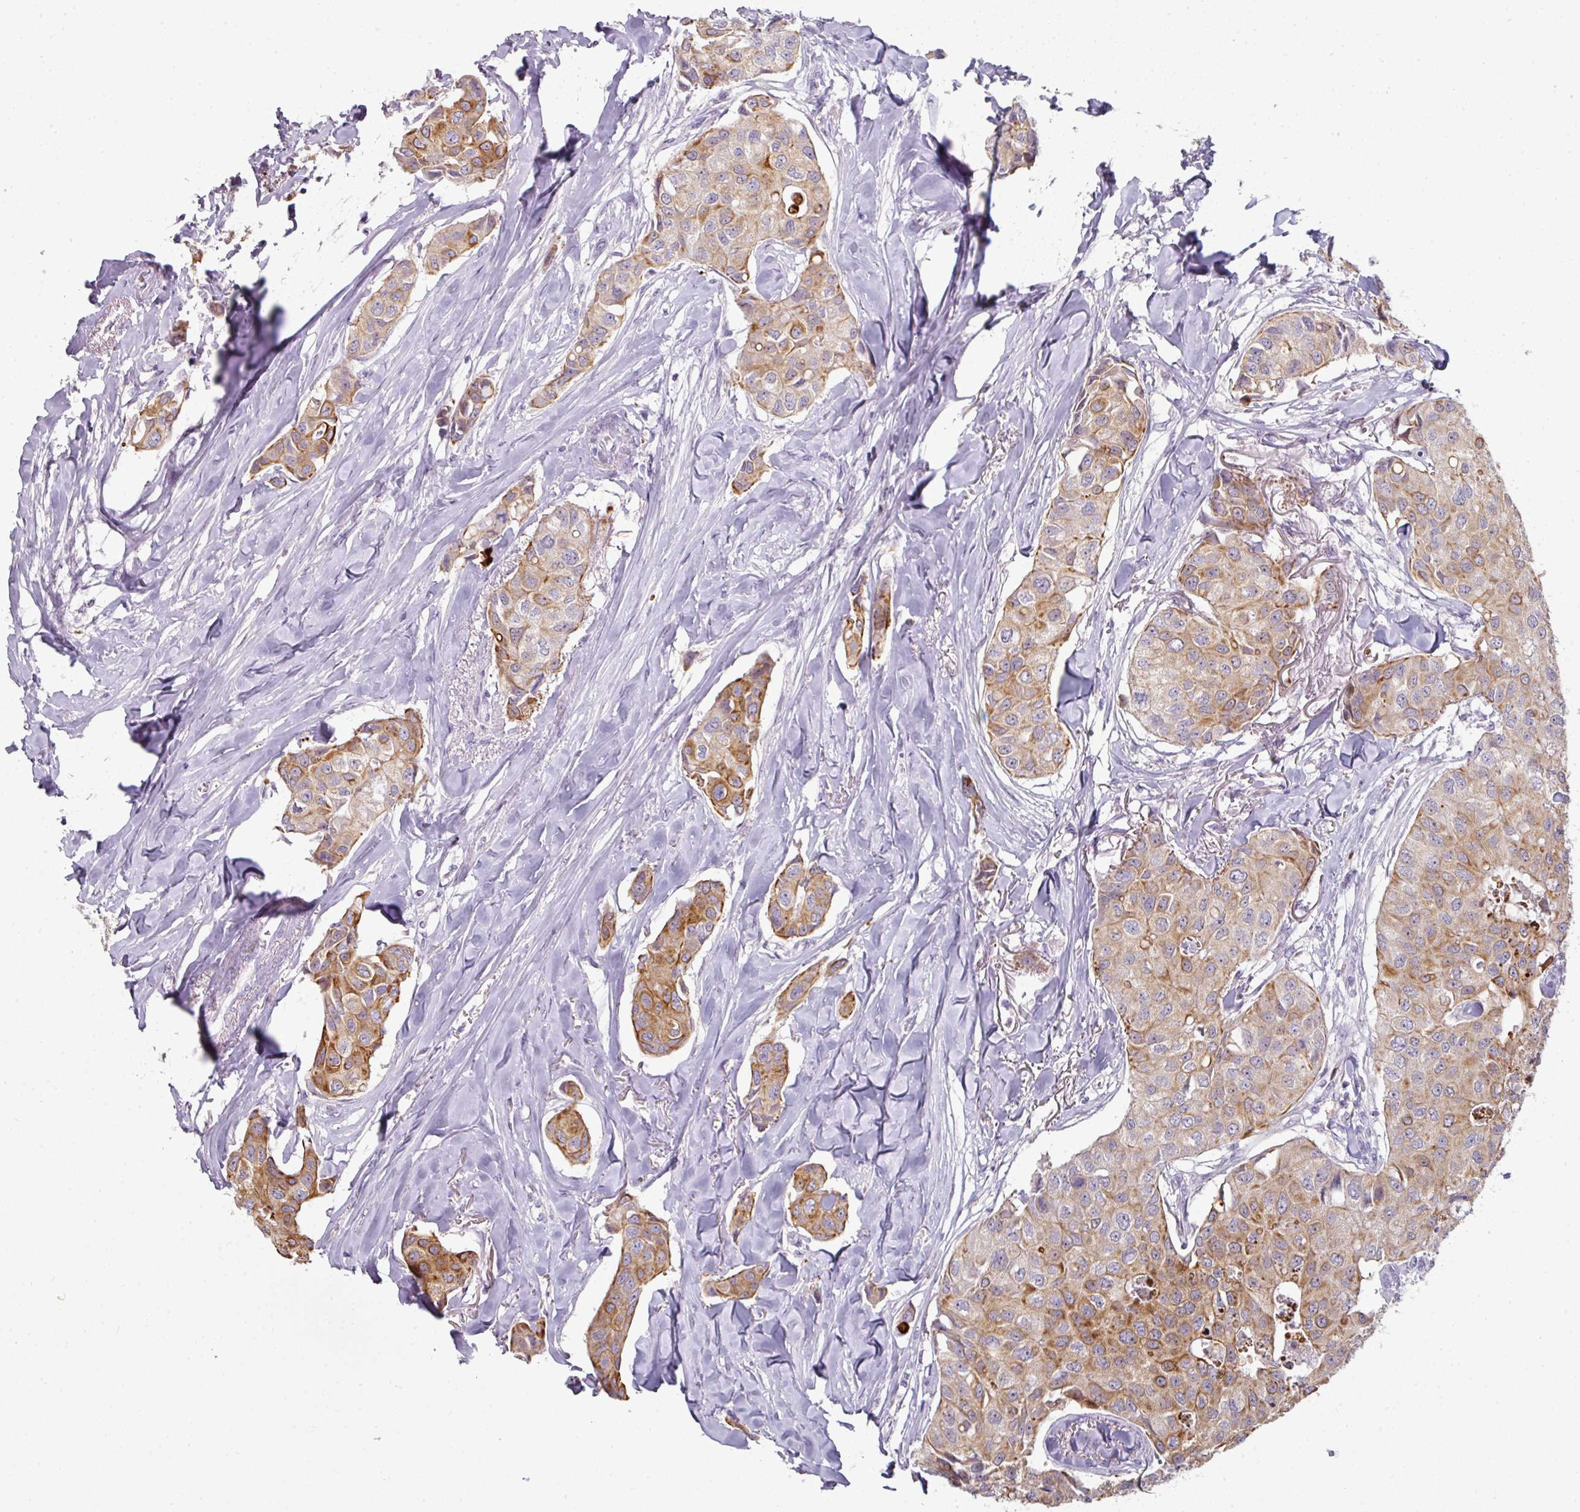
{"staining": {"intensity": "moderate", "quantity": "25%-75%", "location": "cytoplasmic/membranous"}, "tissue": "breast cancer", "cell_type": "Tumor cells", "image_type": "cancer", "snomed": [{"axis": "morphology", "description": "Duct carcinoma"}, {"axis": "topography", "description": "Breast"}], "caption": "Breast cancer (infiltrating ductal carcinoma) stained with a brown dye exhibits moderate cytoplasmic/membranous positive positivity in about 25%-75% of tumor cells.", "gene": "GTF2H3", "patient": {"sex": "female", "age": 80}}